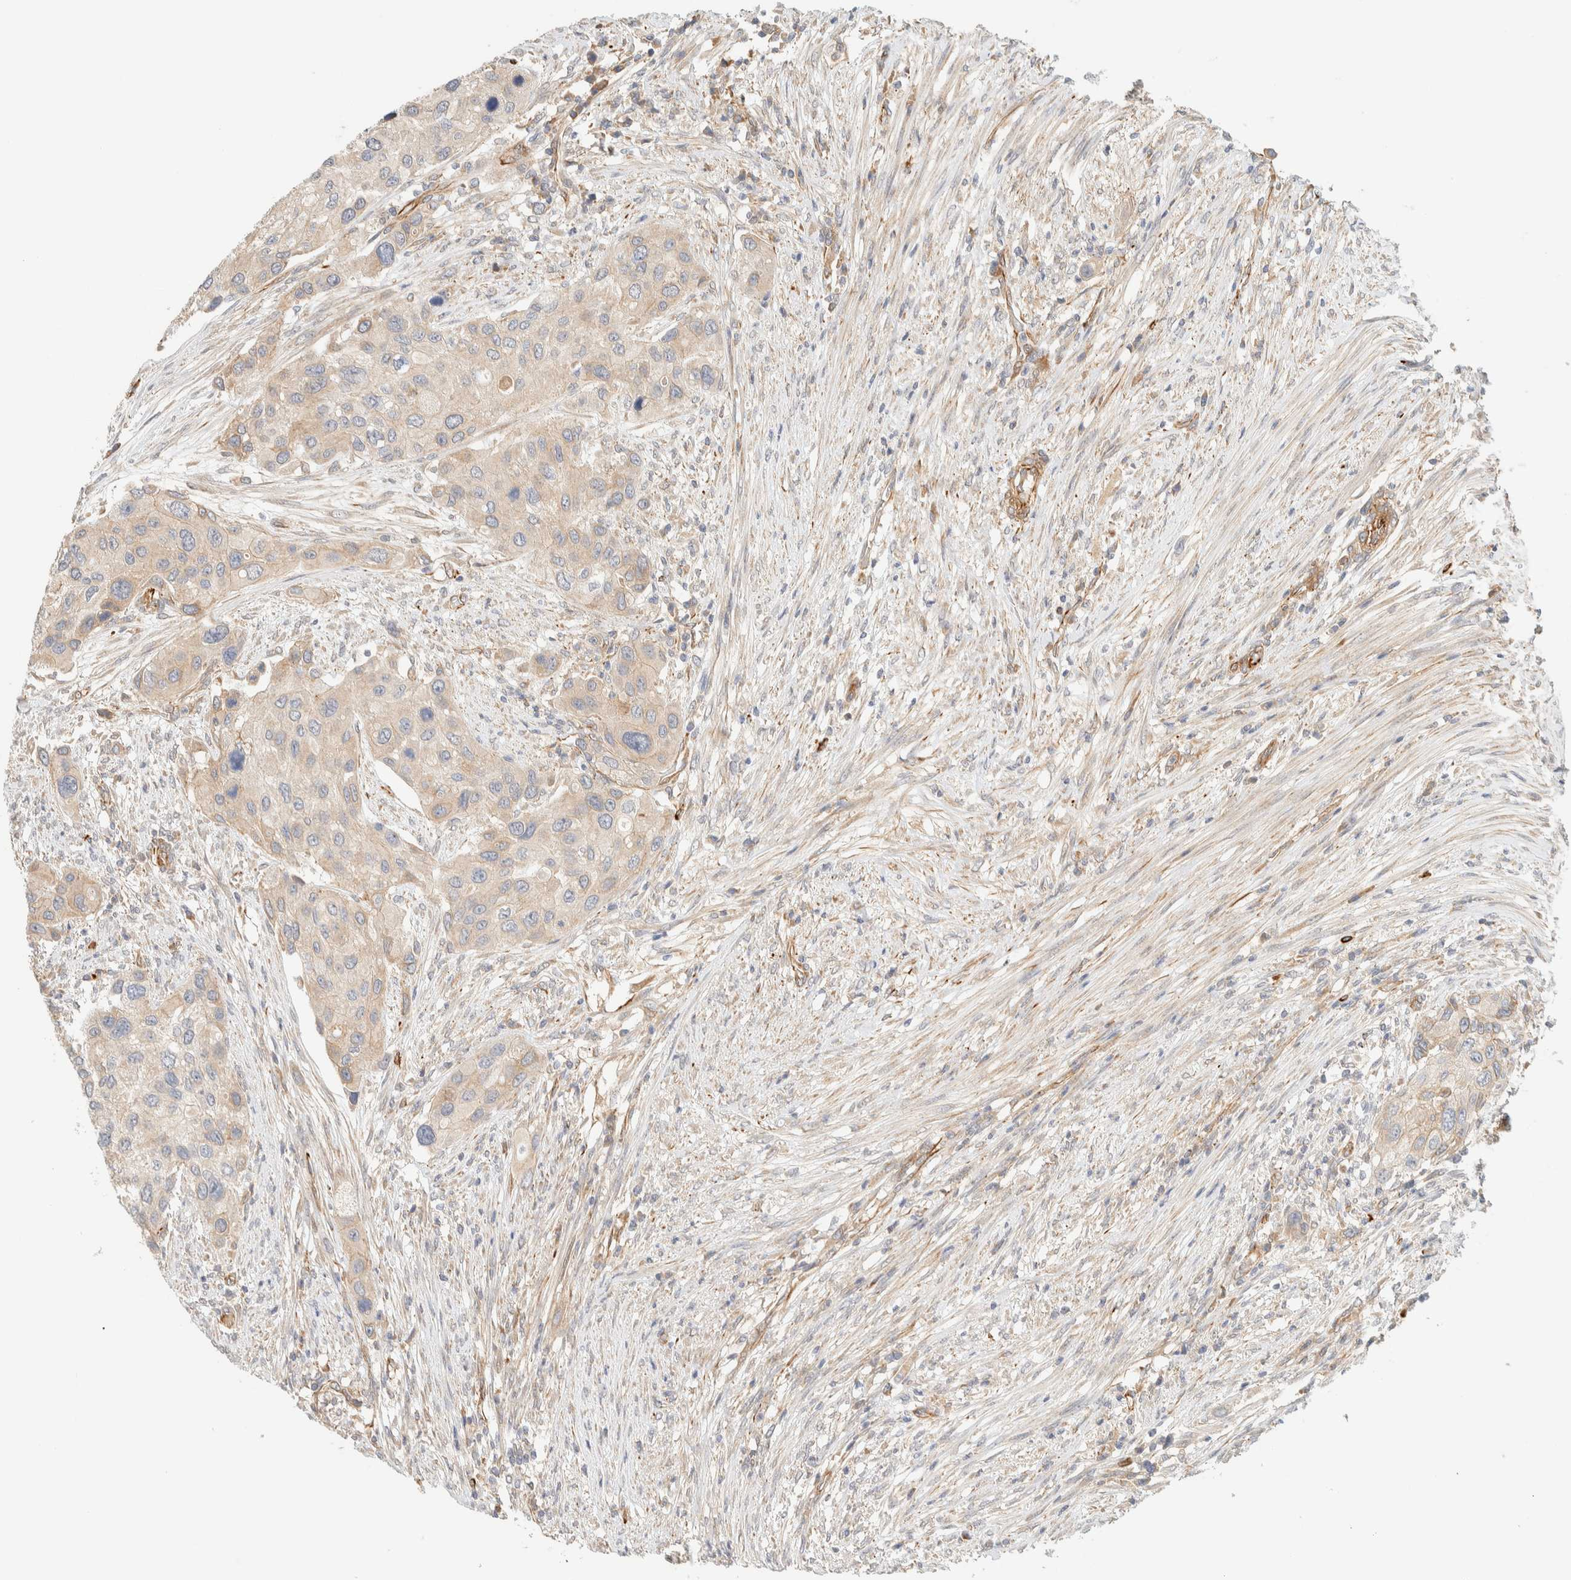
{"staining": {"intensity": "weak", "quantity": ">75%", "location": "cytoplasmic/membranous"}, "tissue": "urothelial cancer", "cell_type": "Tumor cells", "image_type": "cancer", "snomed": [{"axis": "morphology", "description": "Urothelial carcinoma, High grade"}, {"axis": "topography", "description": "Urinary bladder"}], "caption": "A micrograph of human urothelial cancer stained for a protein exhibits weak cytoplasmic/membranous brown staining in tumor cells.", "gene": "FAT1", "patient": {"sex": "female", "age": 56}}